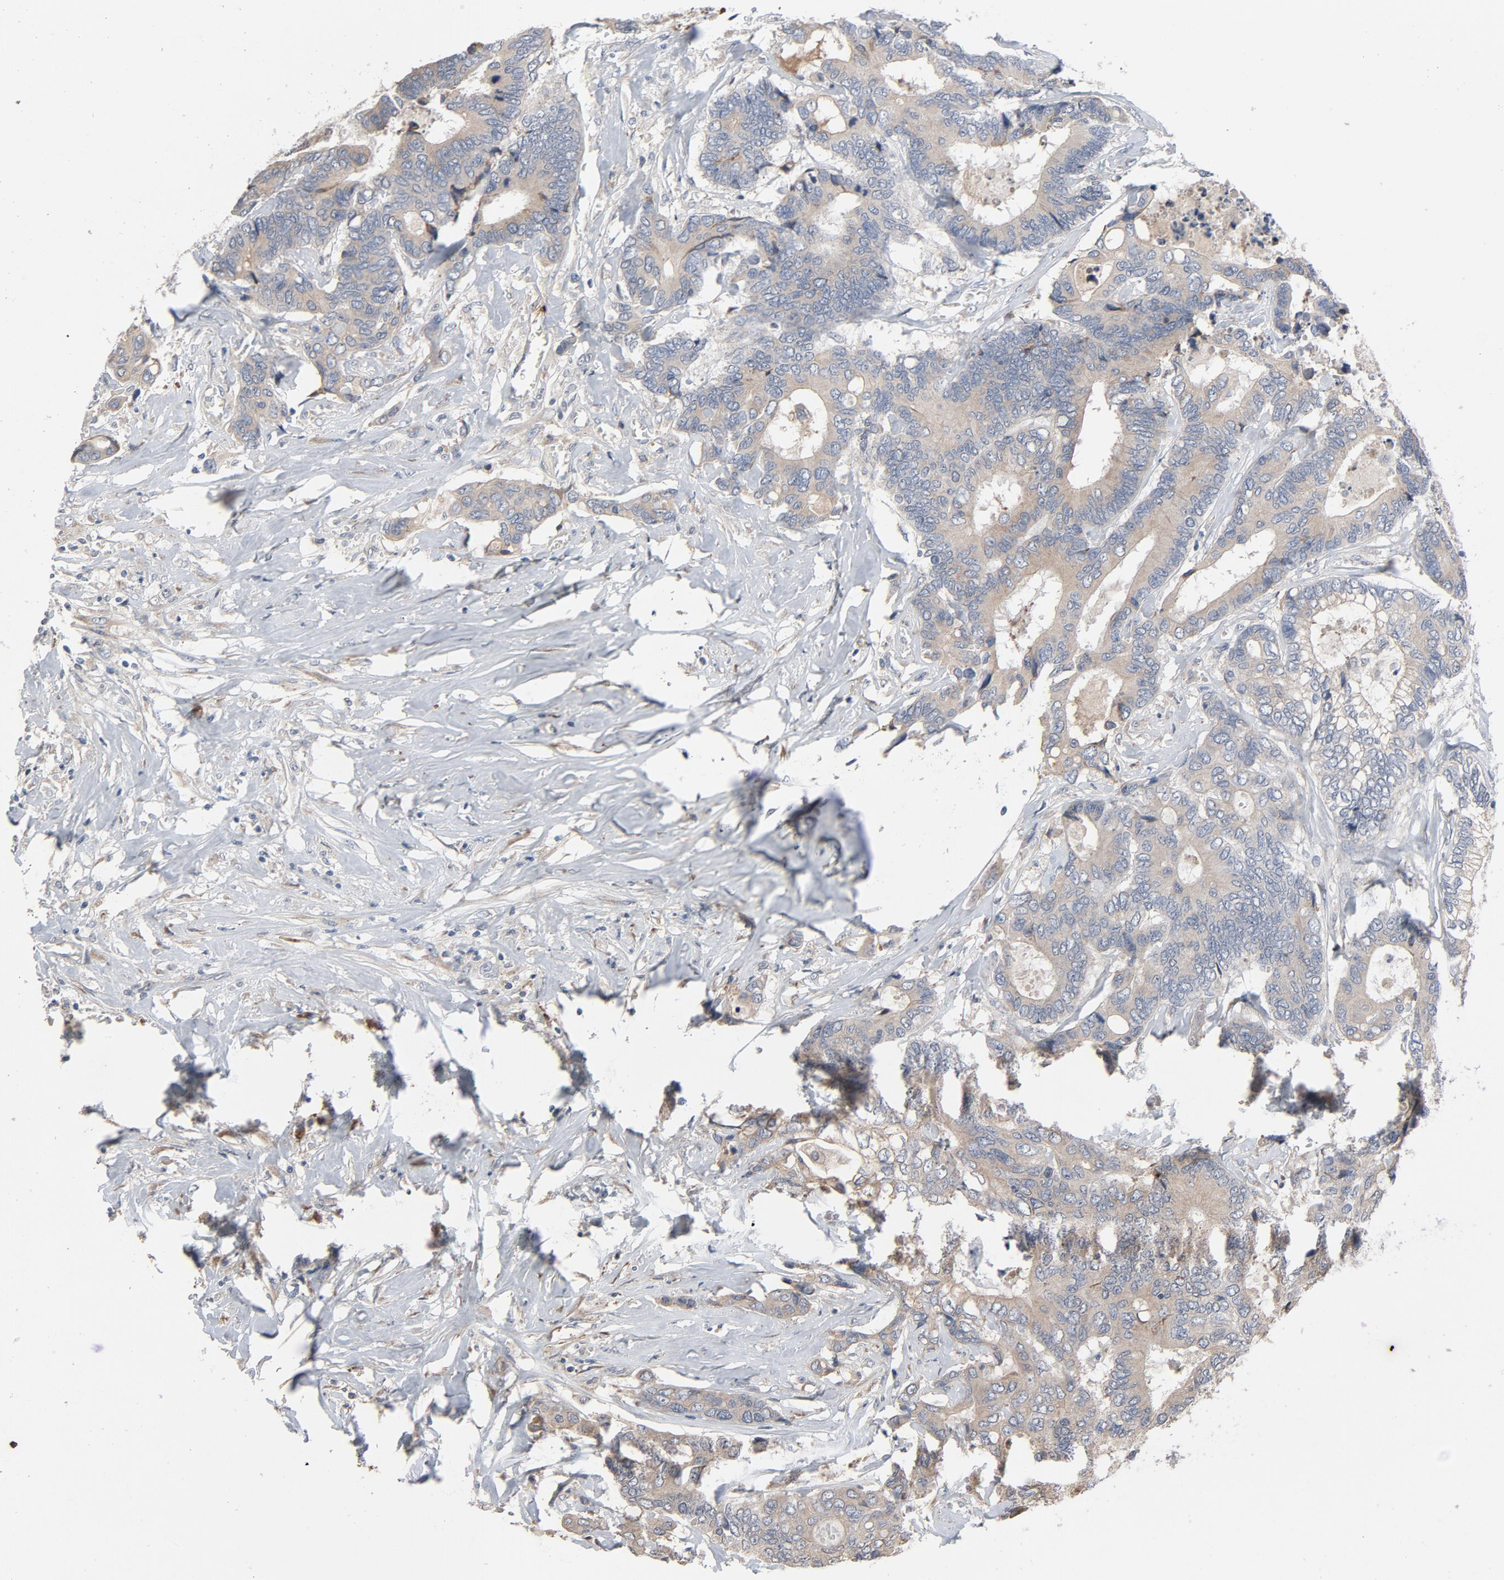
{"staining": {"intensity": "moderate", "quantity": ">75%", "location": "cytoplasmic/membranous"}, "tissue": "colorectal cancer", "cell_type": "Tumor cells", "image_type": "cancer", "snomed": [{"axis": "morphology", "description": "Adenocarcinoma, NOS"}, {"axis": "topography", "description": "Rectum"}], "caption": "Colorectal adenocarcinoma tissue exhibits moderate cytoplasmic/membranous positivity in approximately >75% of tumor cells The protein is shown in brown color, while the nuclei are stained blue.", "gene": "TLR4", "patient": {"sex": "male", "age": 55}}